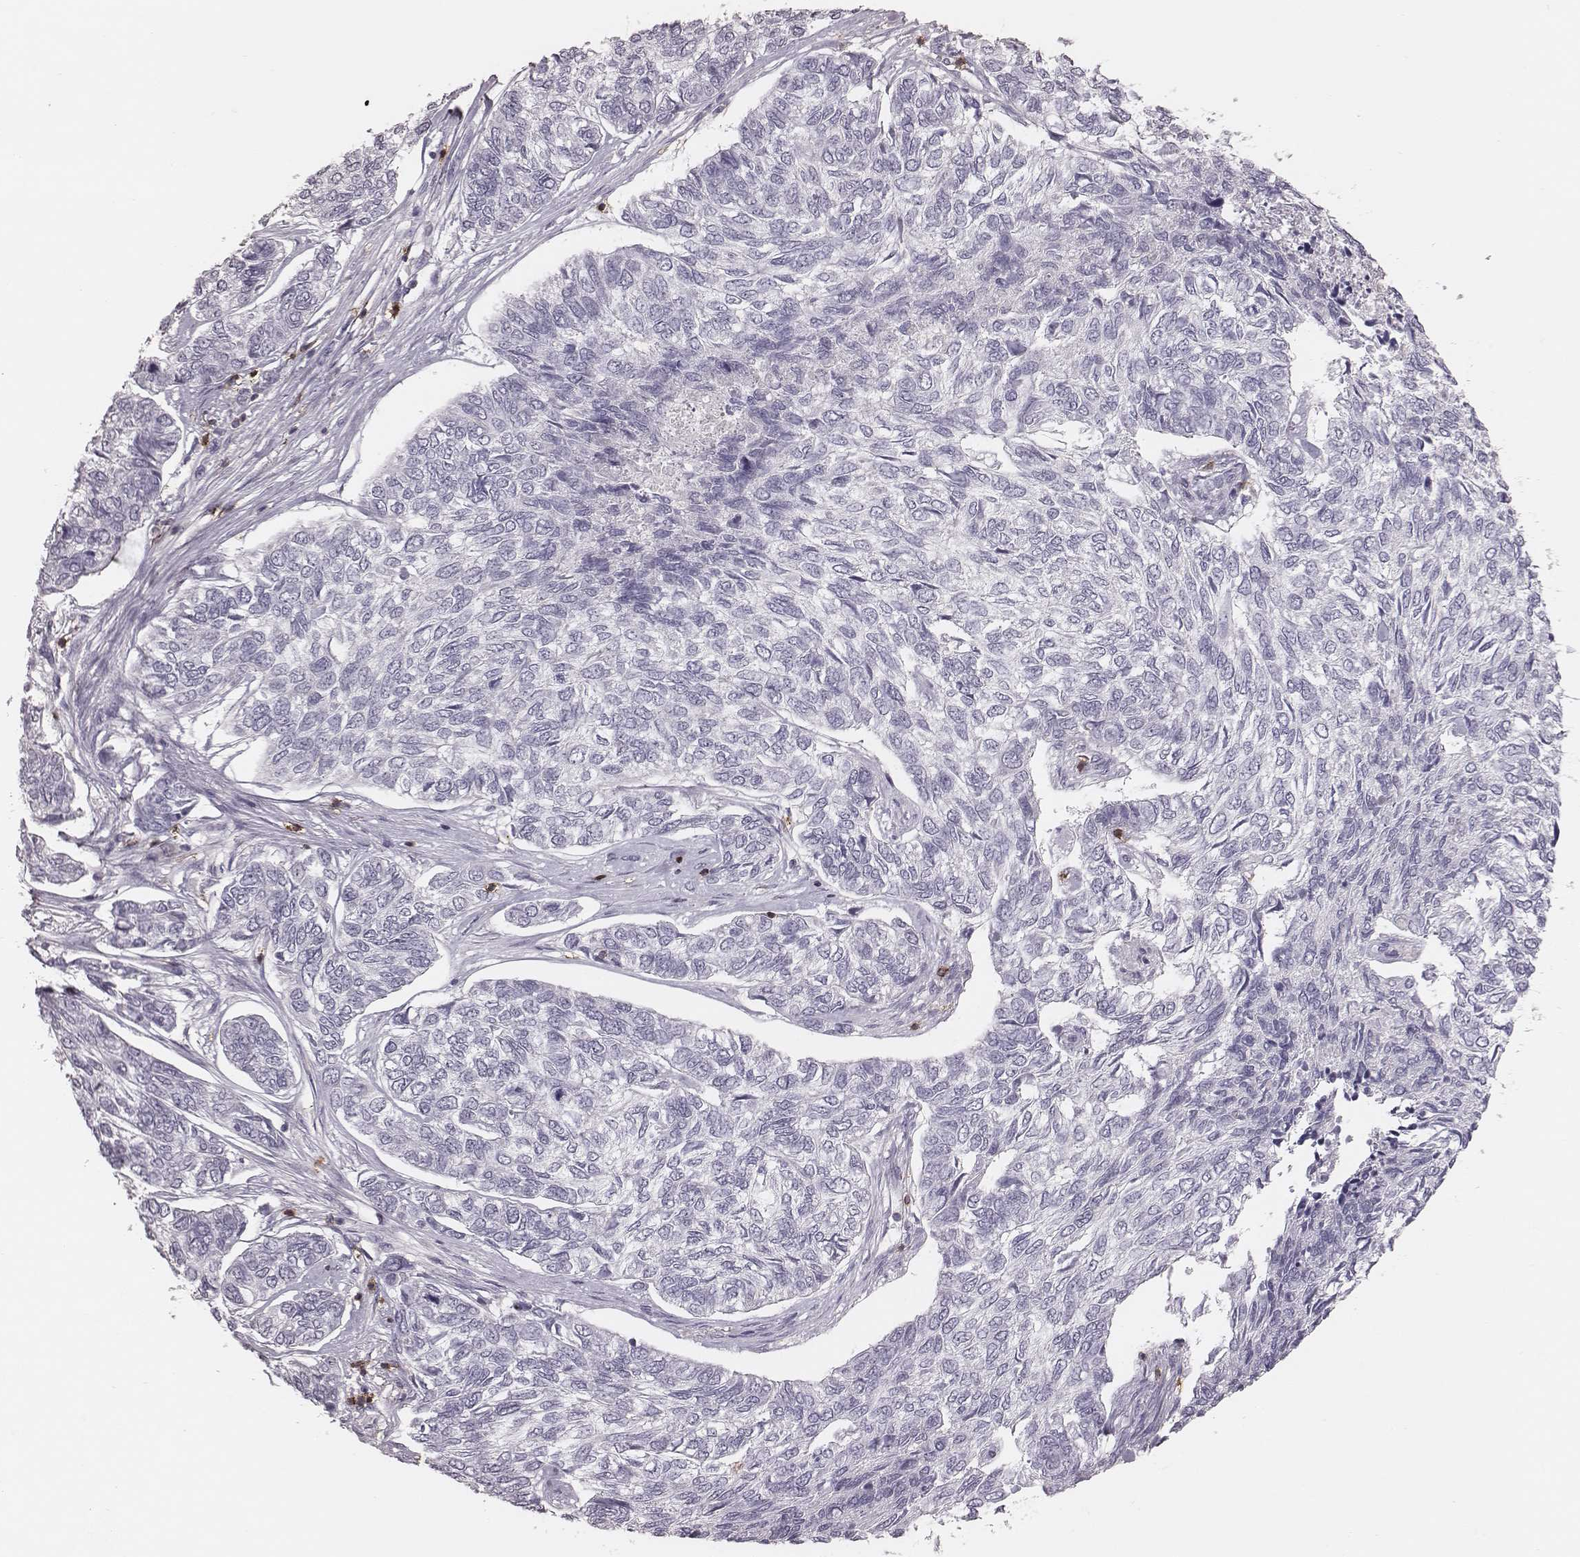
{"staining": {"intensity": "negative", "quantity": "none", "location": "none"}, "tissue": "skin cancer", "cell_type": "Tumor cells", "image_type": "cancer", "snomed": [{"axis": "morphology", "description": "Basal cell carcinoma"}, {"axis": "topography", "description": "Skin"}], "caption": "High power microscopy micrograph of an immunohistochemistry (IHC) image of skin cancer, revealing no significant expression in tumor cells.", "gene": "PDCD1", "patient": {"sex": "female", "age": 65}}